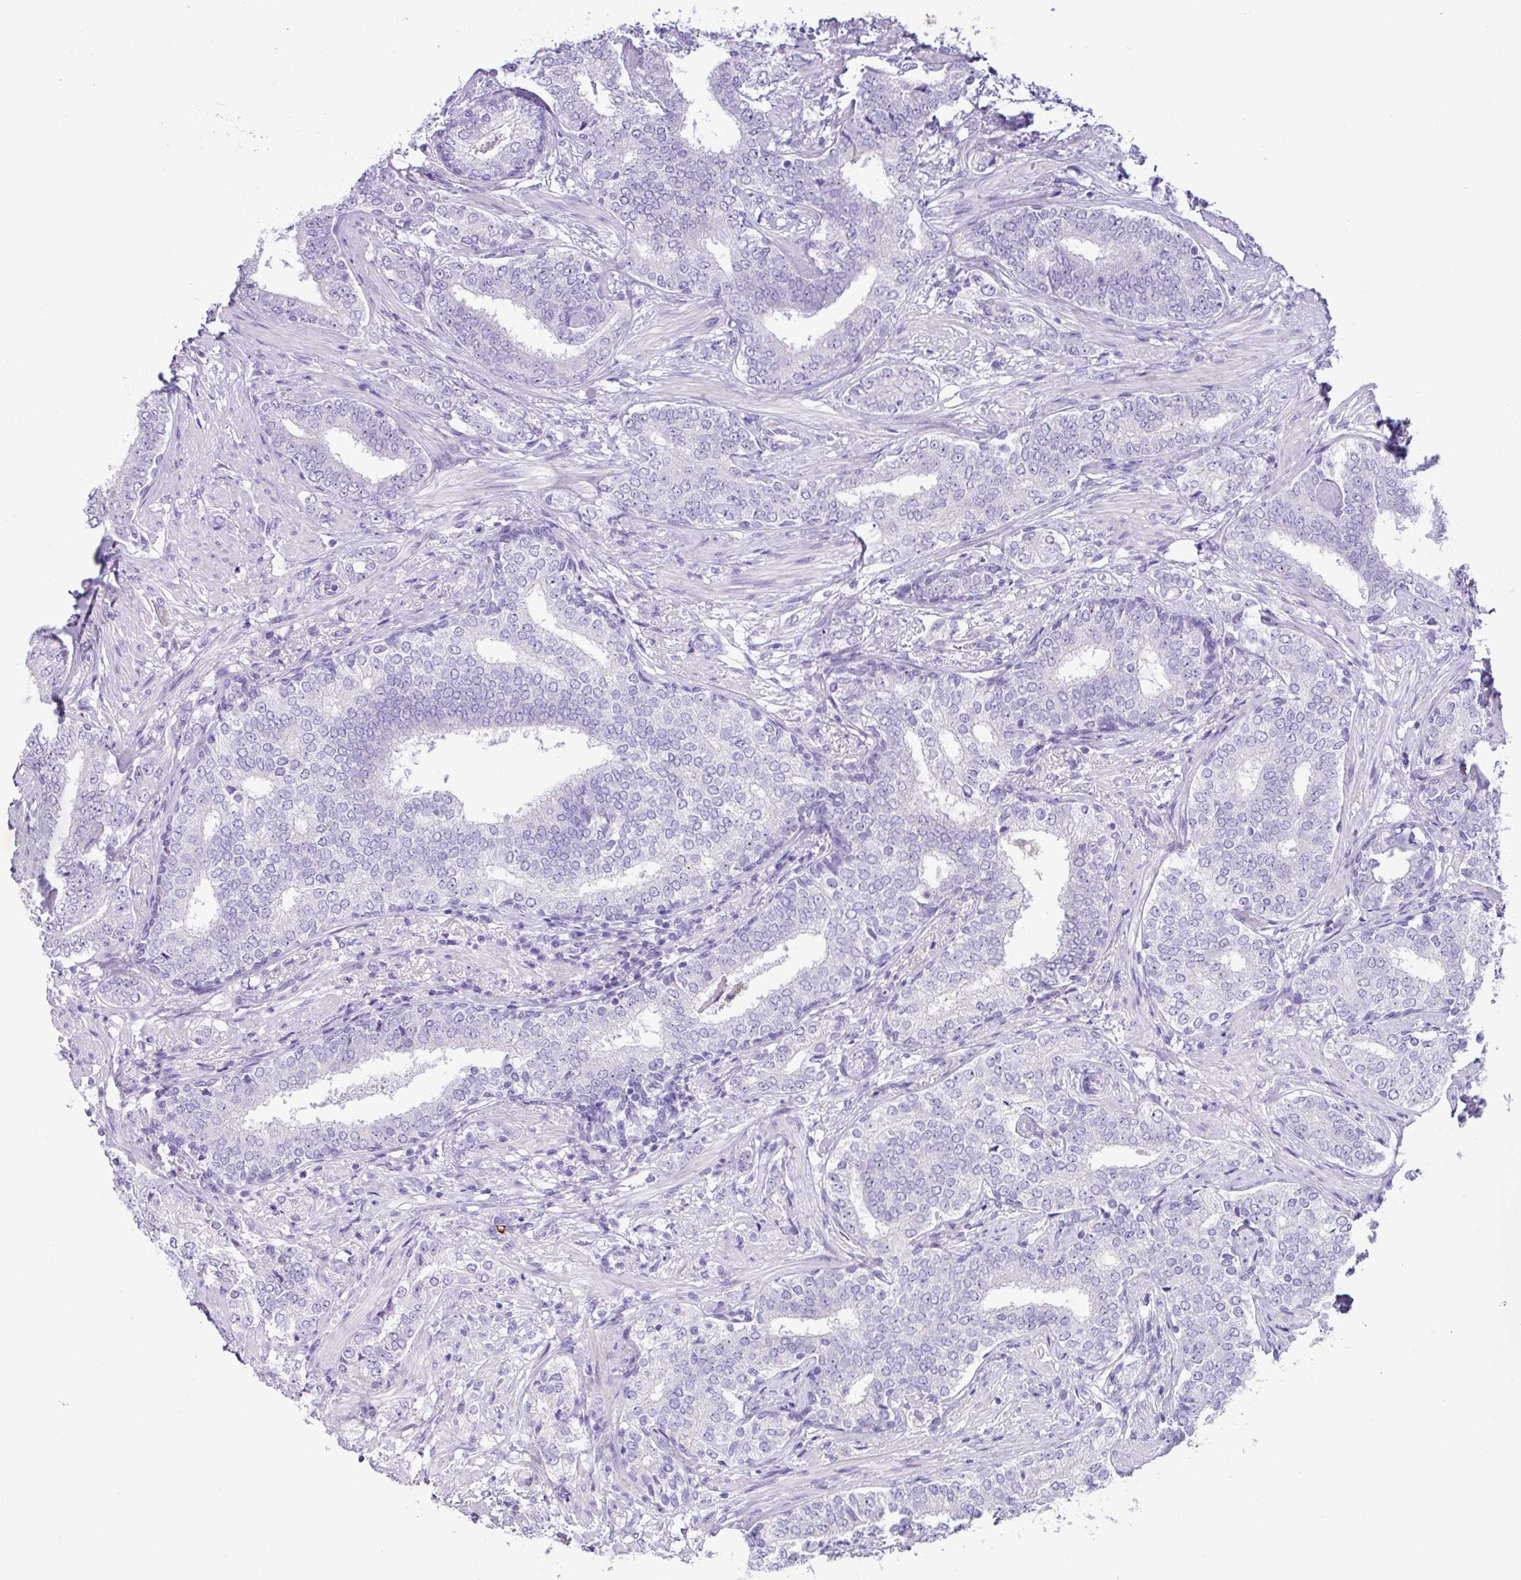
{"staining": {"intensity": "negative", "quantity": "none", "location": "none"}, "tissue": "prostate cancer", "cell_type": "Tumor cells", "image_type": "cancer", "snomed": [{"axis": "morphology", "description": "Adenocarcinoma, High grade"}, {"axis": "topography", "description": "Prostate"}], "caption": "Photomicrograph shows no protein expression in tumor cells of high-grade adenocarcinoma (prostate) tissue. The staining was performed using DAB to visualize the protein expression in brown, while the nuclei were stained in blue with hematoxylin (Magnification: 20x).", "gene": "MRM2", "patient": {"sex": "male", "age": 72}}